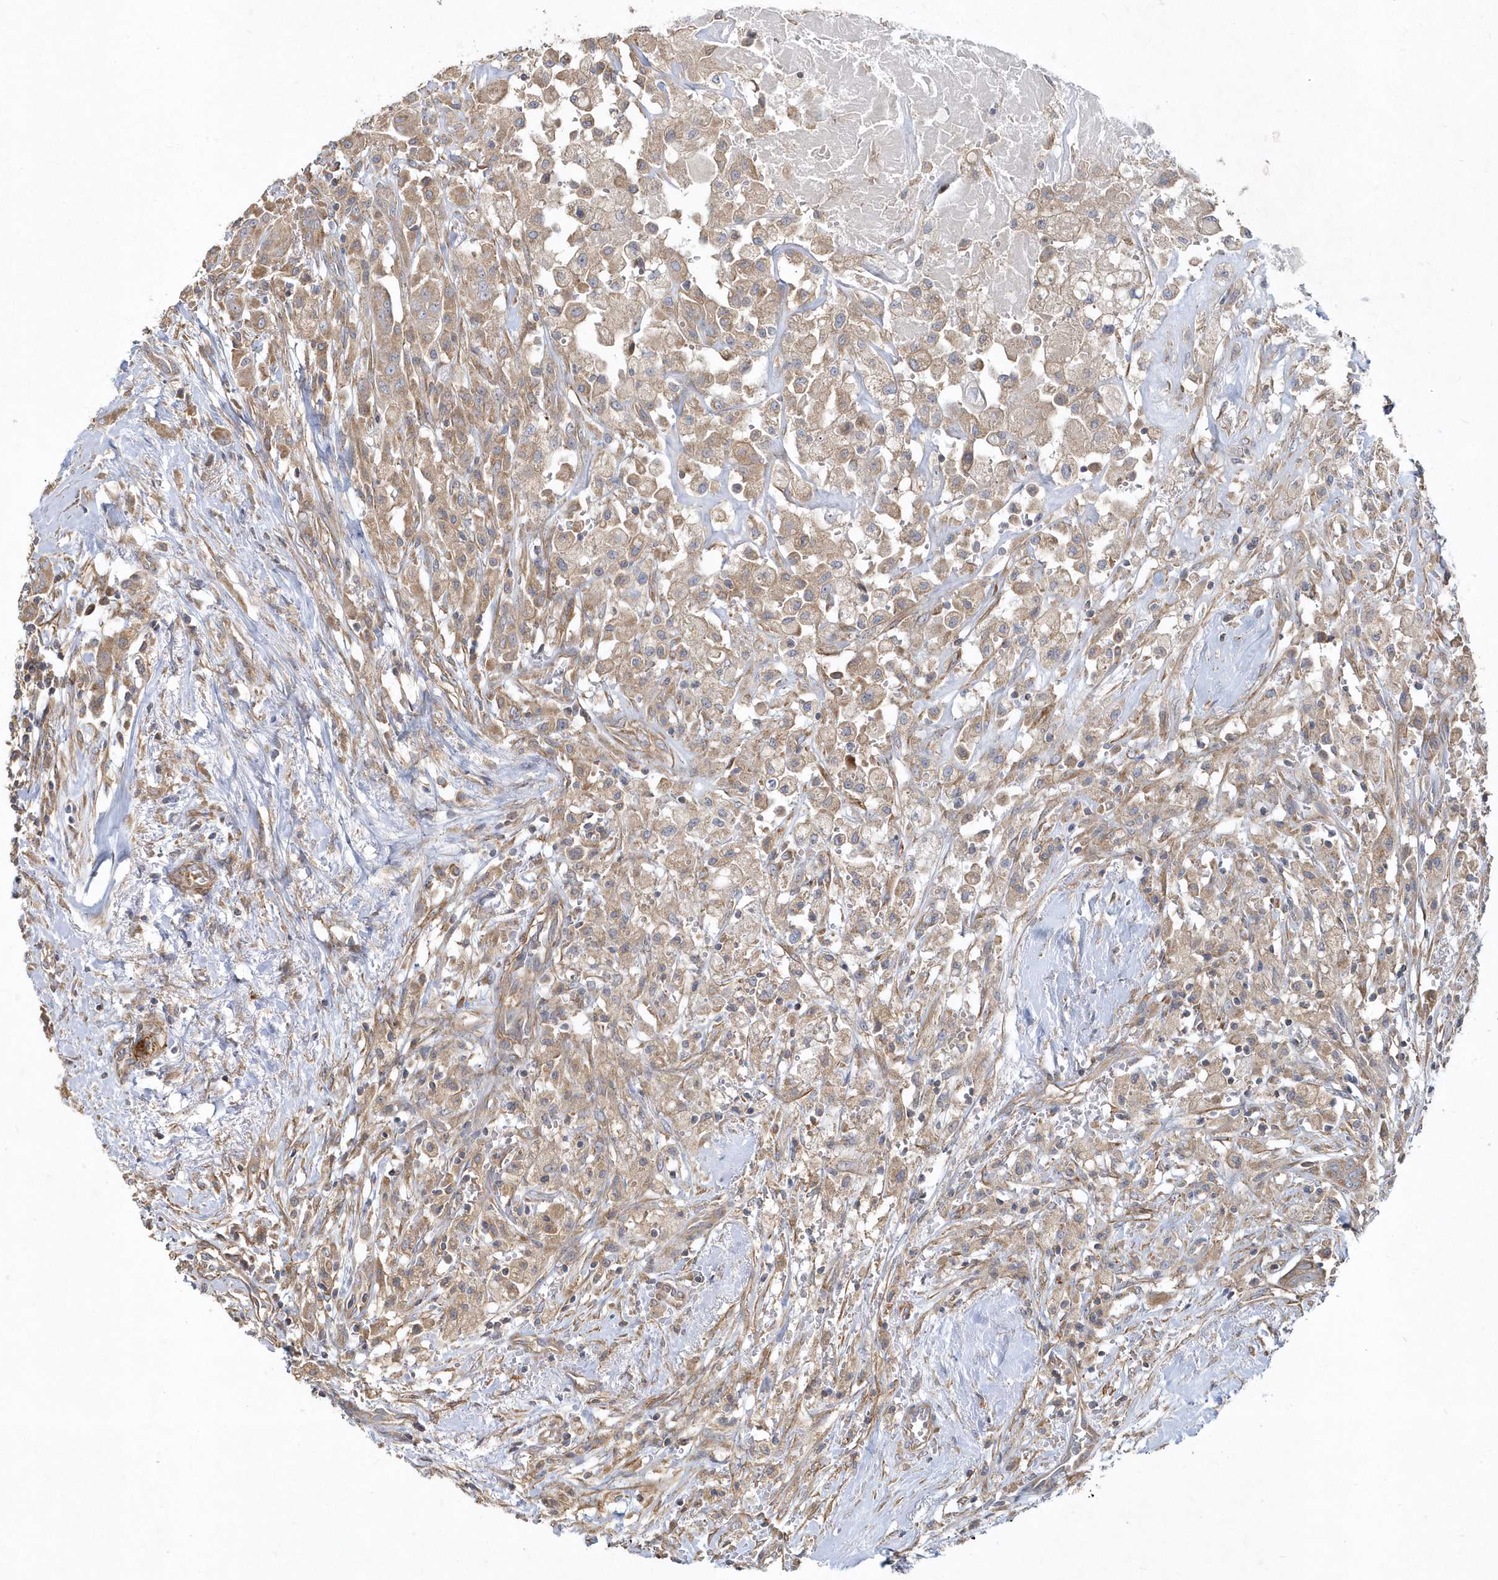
{"staining": {"intensity": "moderate", "quantity": ">75%", "location": "cytoplasmic/membranous"}, "tissue": "thyroid cancer", "cell_type": "Tumor cells", "image_type": "cancer", "snomed": [{"axis": "morphology", "description": "Papillary adenocarcinoma, NOS"}, {"axis": "topography", "description": "Thyroid gland"}], "caption": "Tumor cells exhibit moderate cytoplasmic/membranous positivity in about >75% of cells in thyroid papillary adenocarcinoma.", "gene": "LEXM", "patient": {"sex": "female", "age": 59}}